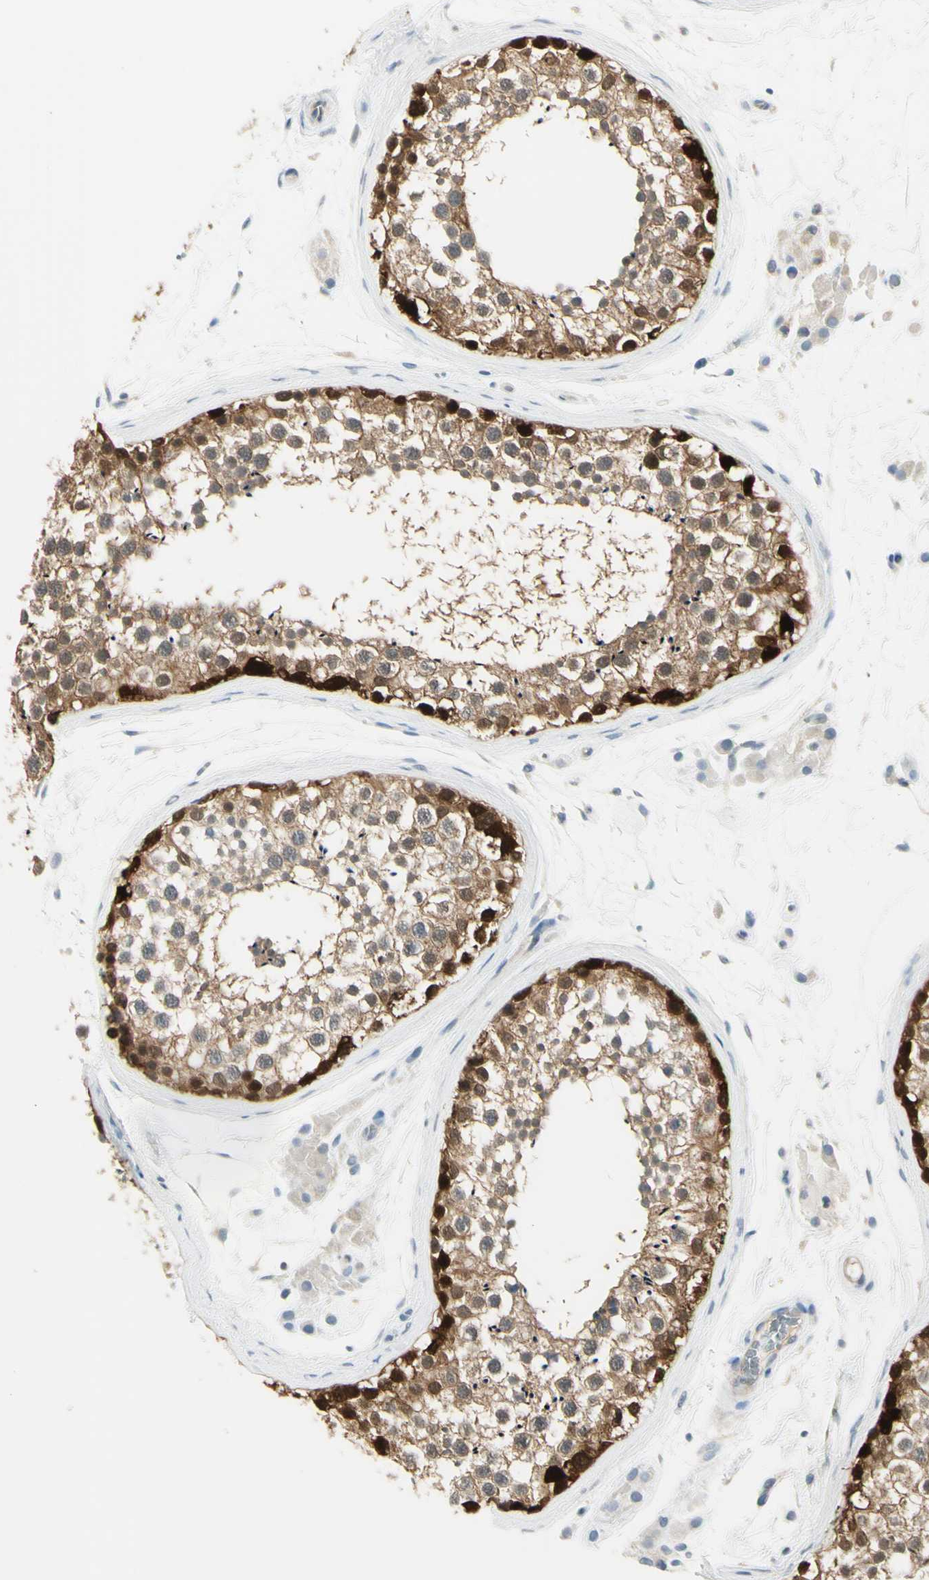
{"staining": {"intensity": "strong", "quantity": ">75%", "location": "cytoplasmic/membranous,nuclear"}, "tissue": "testis", "cell_type": "Cells in seminiferous ducts", "image_type": "normal", "snomed": [{"axis": "morphology", "description": "Normal tissue, NOS"}, {"axis": "topography", "description": "Testis"}], "caption": "Approximately >75% of cells in seminiferous ducts in normal testis demonstrate strong cytoplasmic/membranous,nuclear protein positivity as visualized by brown immunohistochemical staining.", "gene": "ASB9", "patient": {"sex": "male", "age": 46}}